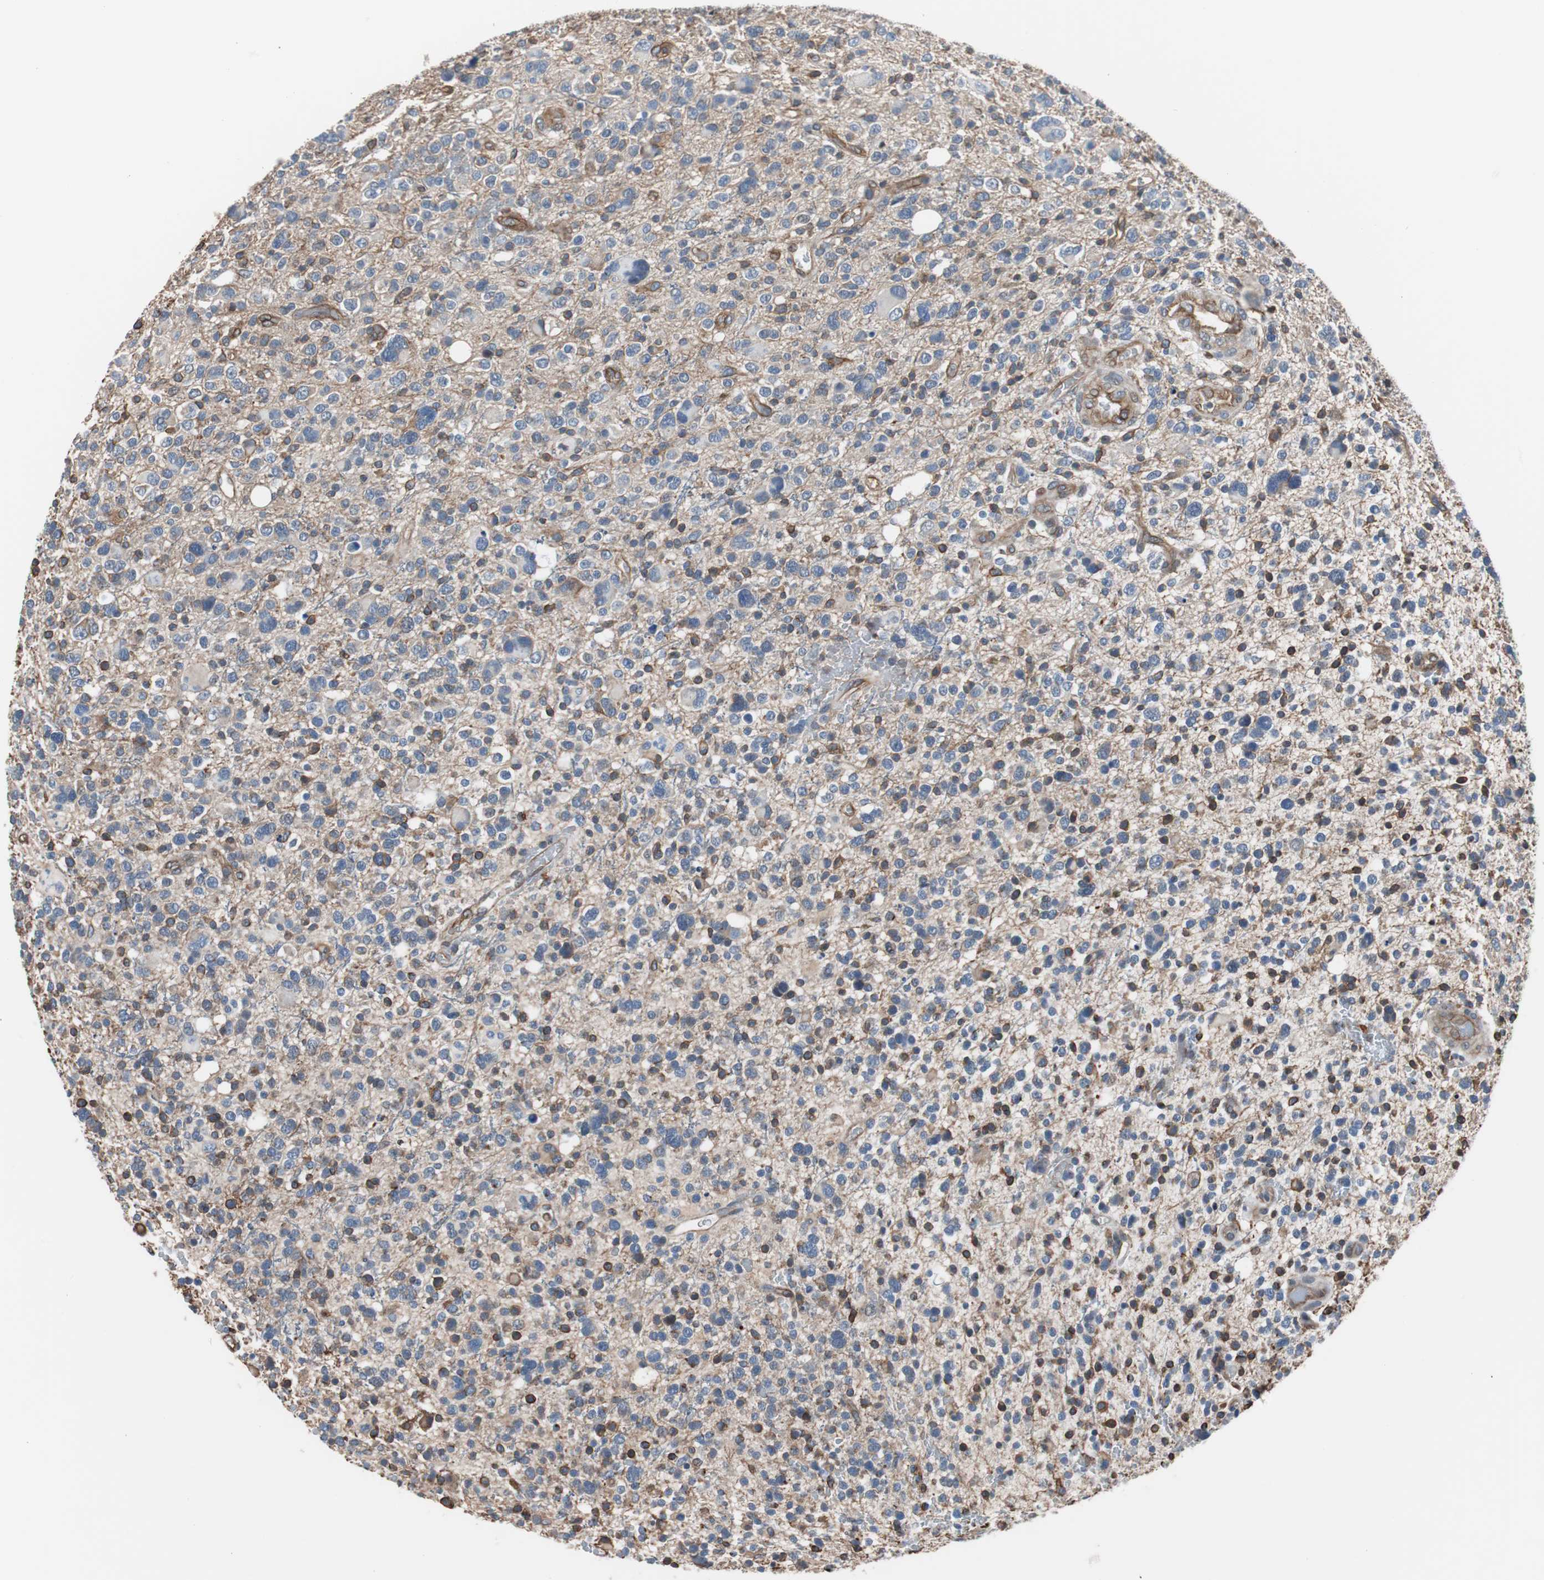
{"staining": {"intensity": "weak", "quantity": "25%-75%", "location": "cytoplasmic/membranous"}, "tissue": "glioma", "cell_type": "Tumor cells", "image_type": "cancer", "snomed": [{"axis": "morphology", "description": "Glioma, malignant, High grade"}, {"axis": "topography", "description": "Brain"}], "caption": "Immunohistochemical staining of human glioma demonstrates low levels of weak cytoplasmic/membranous protein staining in about 25%-75% of tumor cells.", "gene": "KIF3B", "patient": {"sex": "male", "age": 48}}